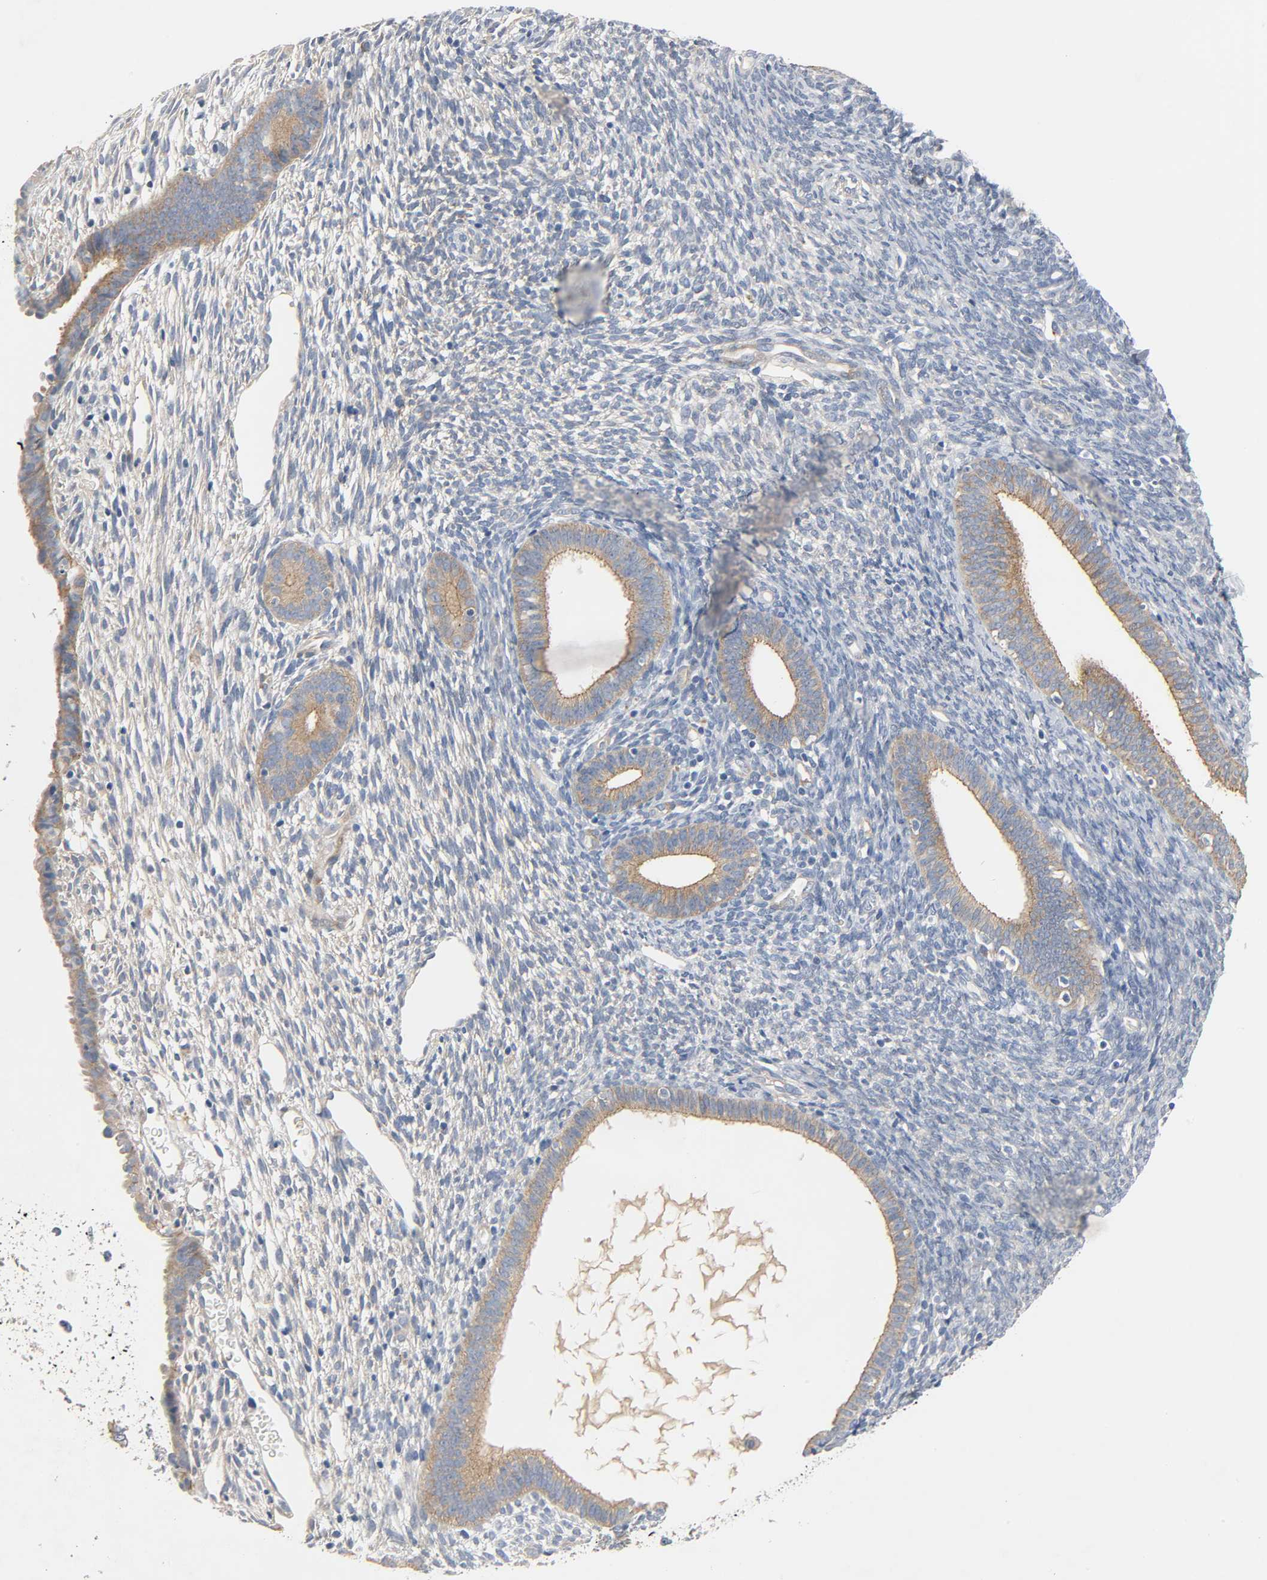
{"staining": {"intensity": "moderate", "quantity": "25%-75%", "location": "cytoplasmic/membranous"}, "tissue": "endometrium", "cell_type": "Cells in endometrial stroma", "image_type": "normal", "snomed": [{"axis": "morphology", "description": "Normal tissue, NOS"}, {"axis": "topography", "description": "Endometrium"}], "caption": "Immunohistochemical staining of normal endometrium displays medium levels of moderate cytoplasmic/membranous positivity in approximately 25%-75% of cells in endometrial stroma. (DAB IHC with brightfield microscopy, high magnification).", "gene": "ARPC1A", "patient": {"sex": "female", "age": 57}}